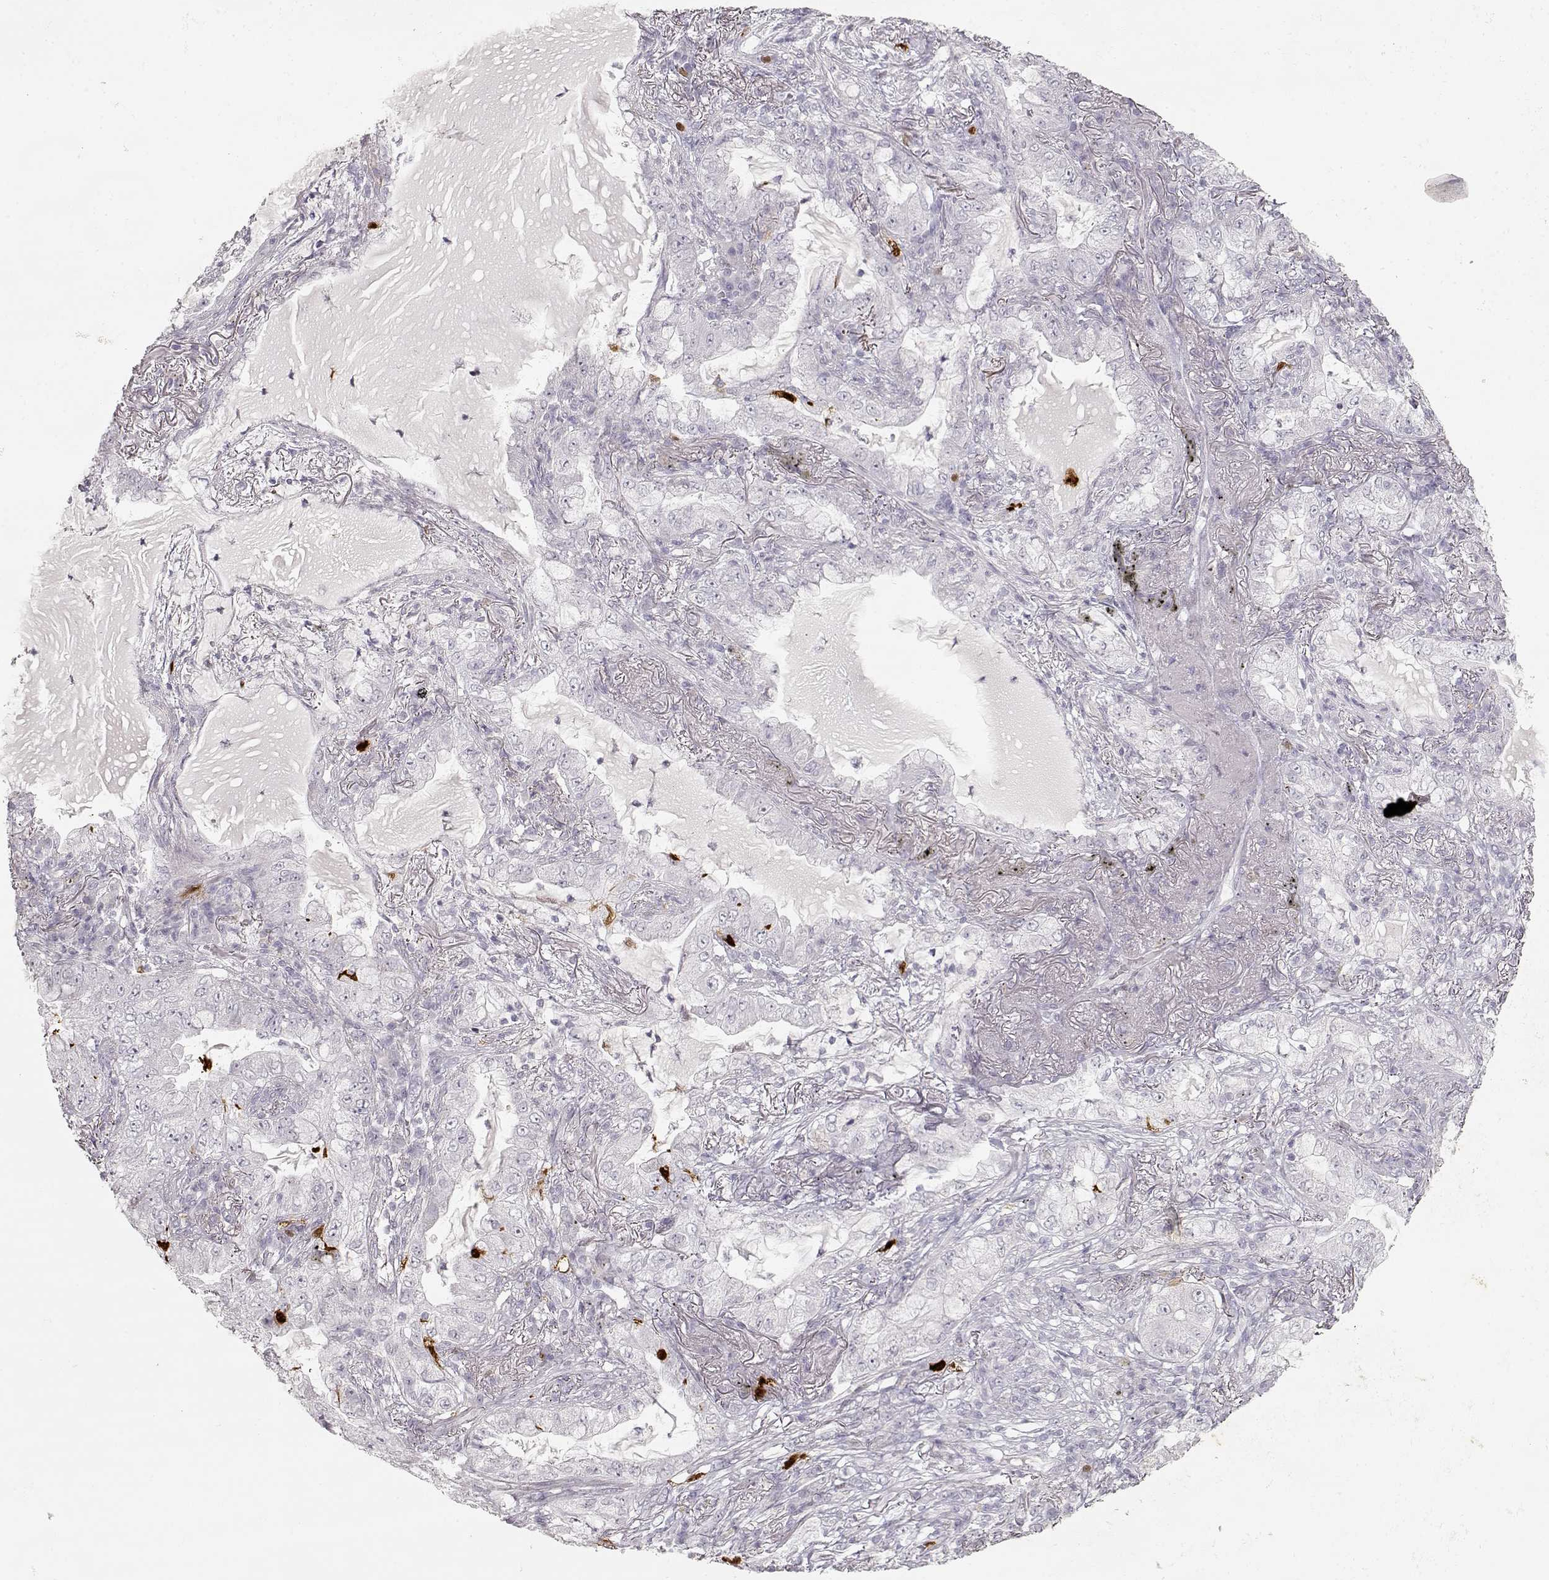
{"staining": {"intensity": "negative", "quantity": "none", "location": "none"}, "tissue": "lung cancer", "cell_type": "Tumor cells", "image_type": "cancer", "snomed": [{"axis": "morphology", "description": "Adenocarcinoma, NOS"}, {"axis": "topography", "description": "Lung"}], "caption": "Immunohistochemistry (IHC) of human adenocarcinoma (lung) shows no expression in tumor cells.", "gene": "S100B", "patient": {"sex": "female", "age": 73}}